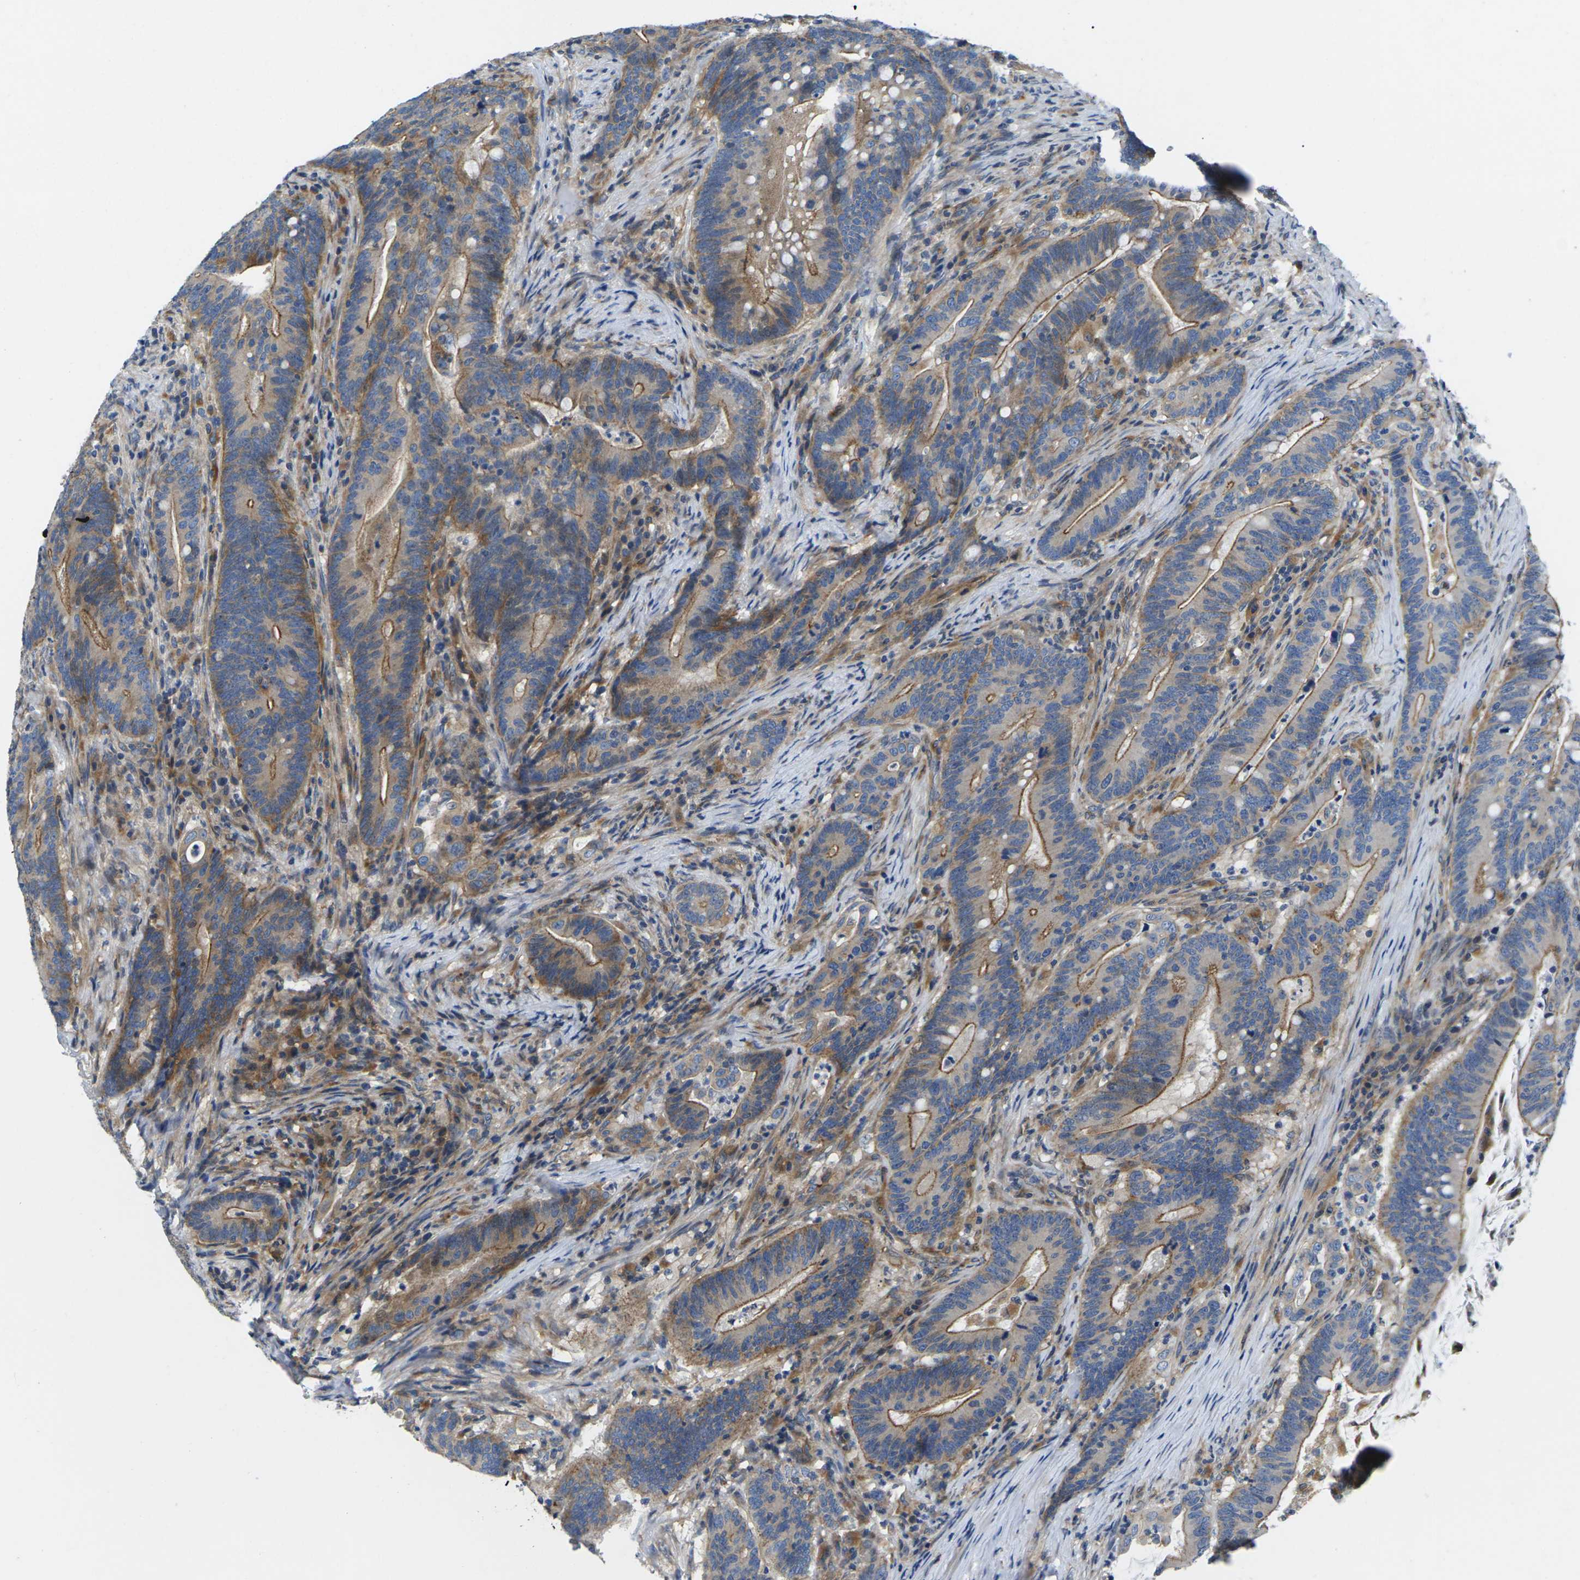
{"staining": {"intensity": "moderate", "quantity": "25%-75%", "location": "cytoplasmic/membranous"}, "tissue": "colorectal cancer", "cell_type": "Tumor cells", "image_type": "cancer", "snomed": [{"axis": "morphology", "description": "Normal tissue, NOS"}, {"axis": "morphology", "description": "Adenocarcinoma, NOS"}, {"axis": "topography", "description": "Colon"}], "caption": "Adenocarcinoma (colorectal) stained with a brown dye displays moderate cytoplasmic/membranous positive expression in approximately 25%-75% of tumor cells.", "gene": "SCNN1A", "patient": {"sex": "female", "age": 66}}